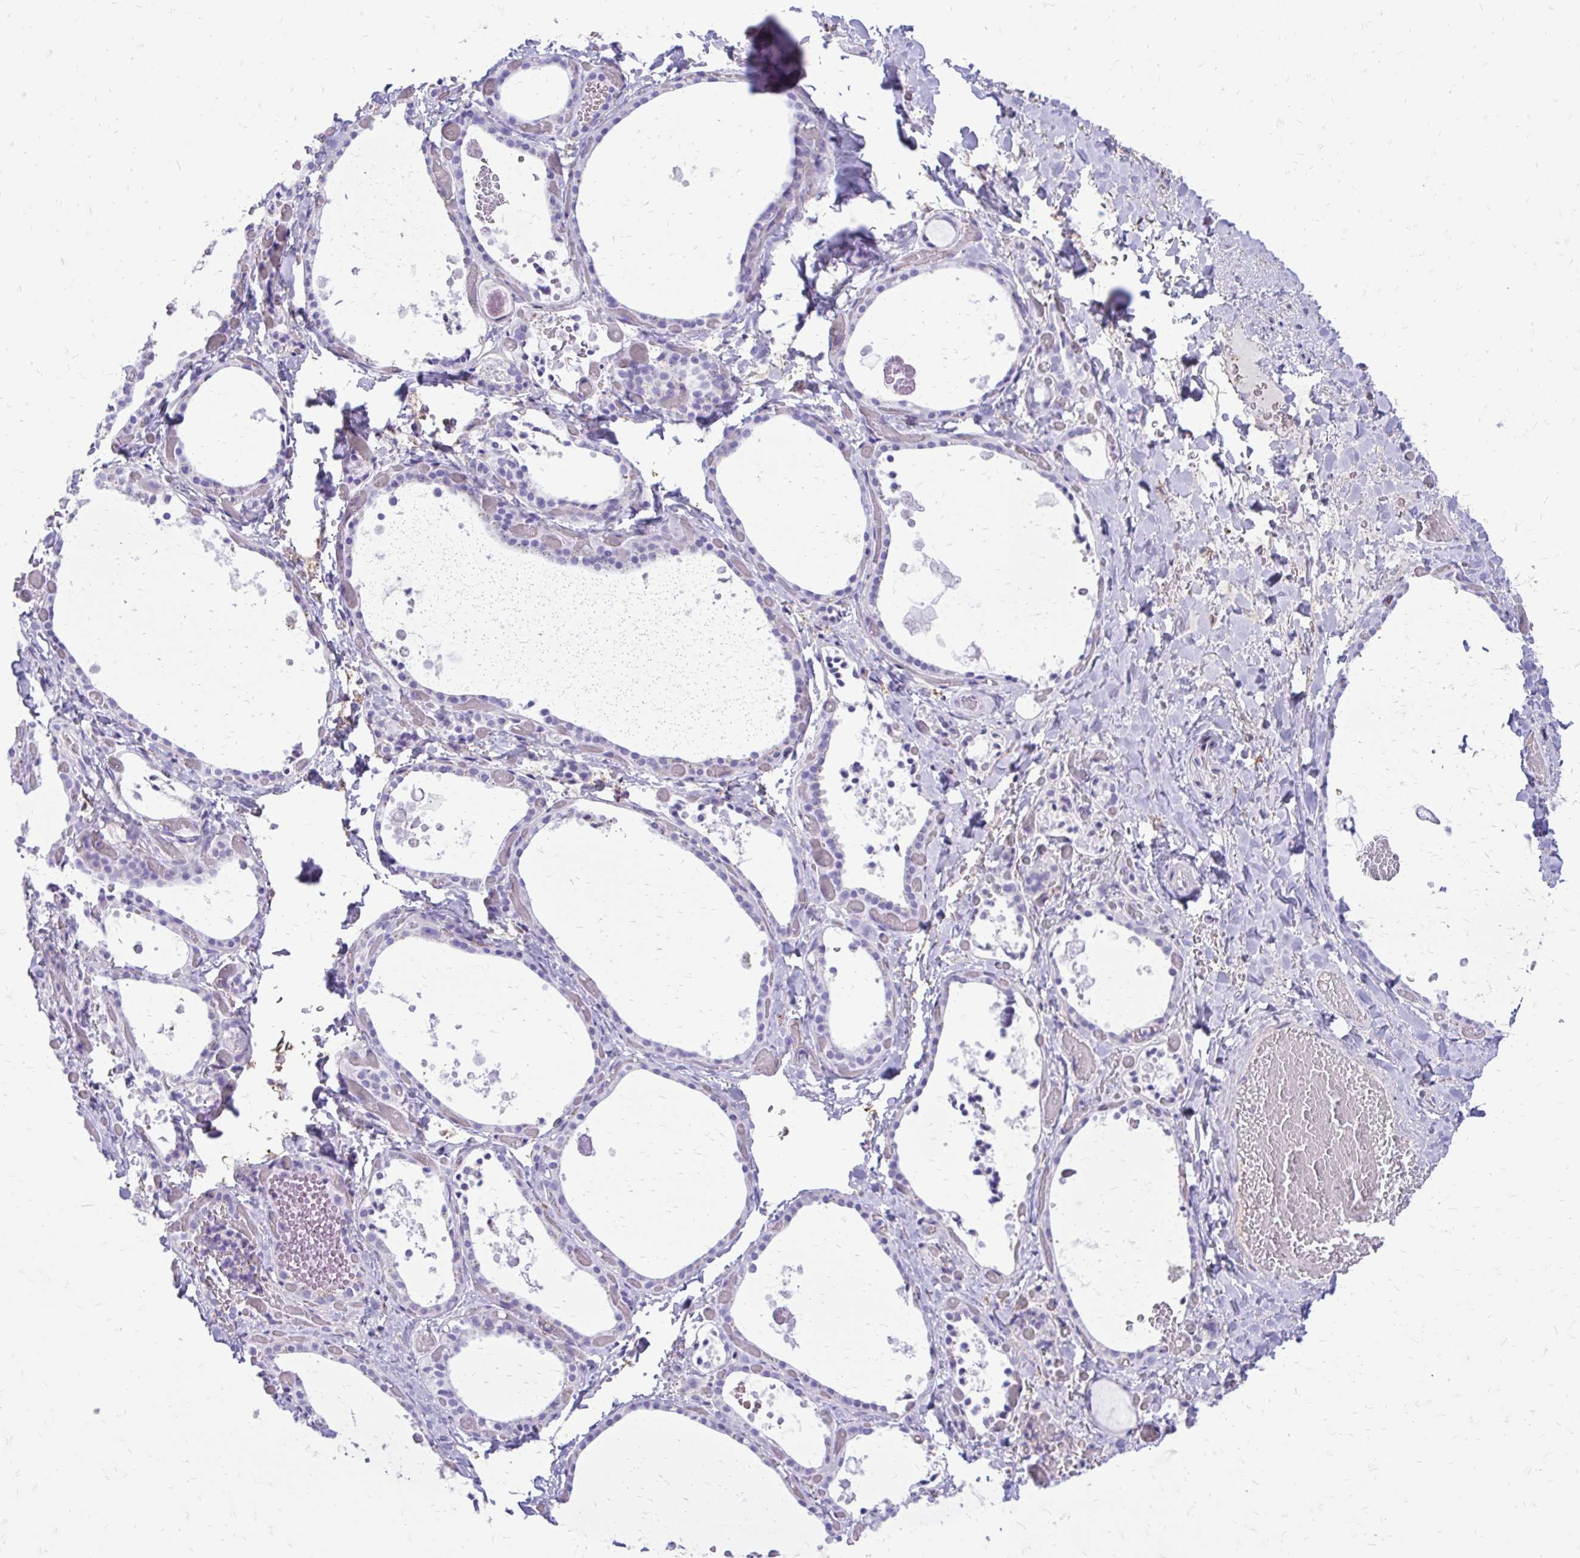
{"staining": {"intensity": "negative", "quantity": "none", "location": "none"}, "tissue": "thyroid gland", "cell_type": "Glandular cells", "image_type": "normal", "snomed": [{"axis": "morphology", "description": "Normal tissue, NOS"}, {"axis": "topography", "description": "Thyroid gland"}], "caption": "A high-resolution photomicrograph shows immunohistochemistry staining of unremarkable thyroid gland, which shows no significant expression in glandular cells.", "gene": "SIGLEC11", "patient": {"sex": "female", "age": 56}}